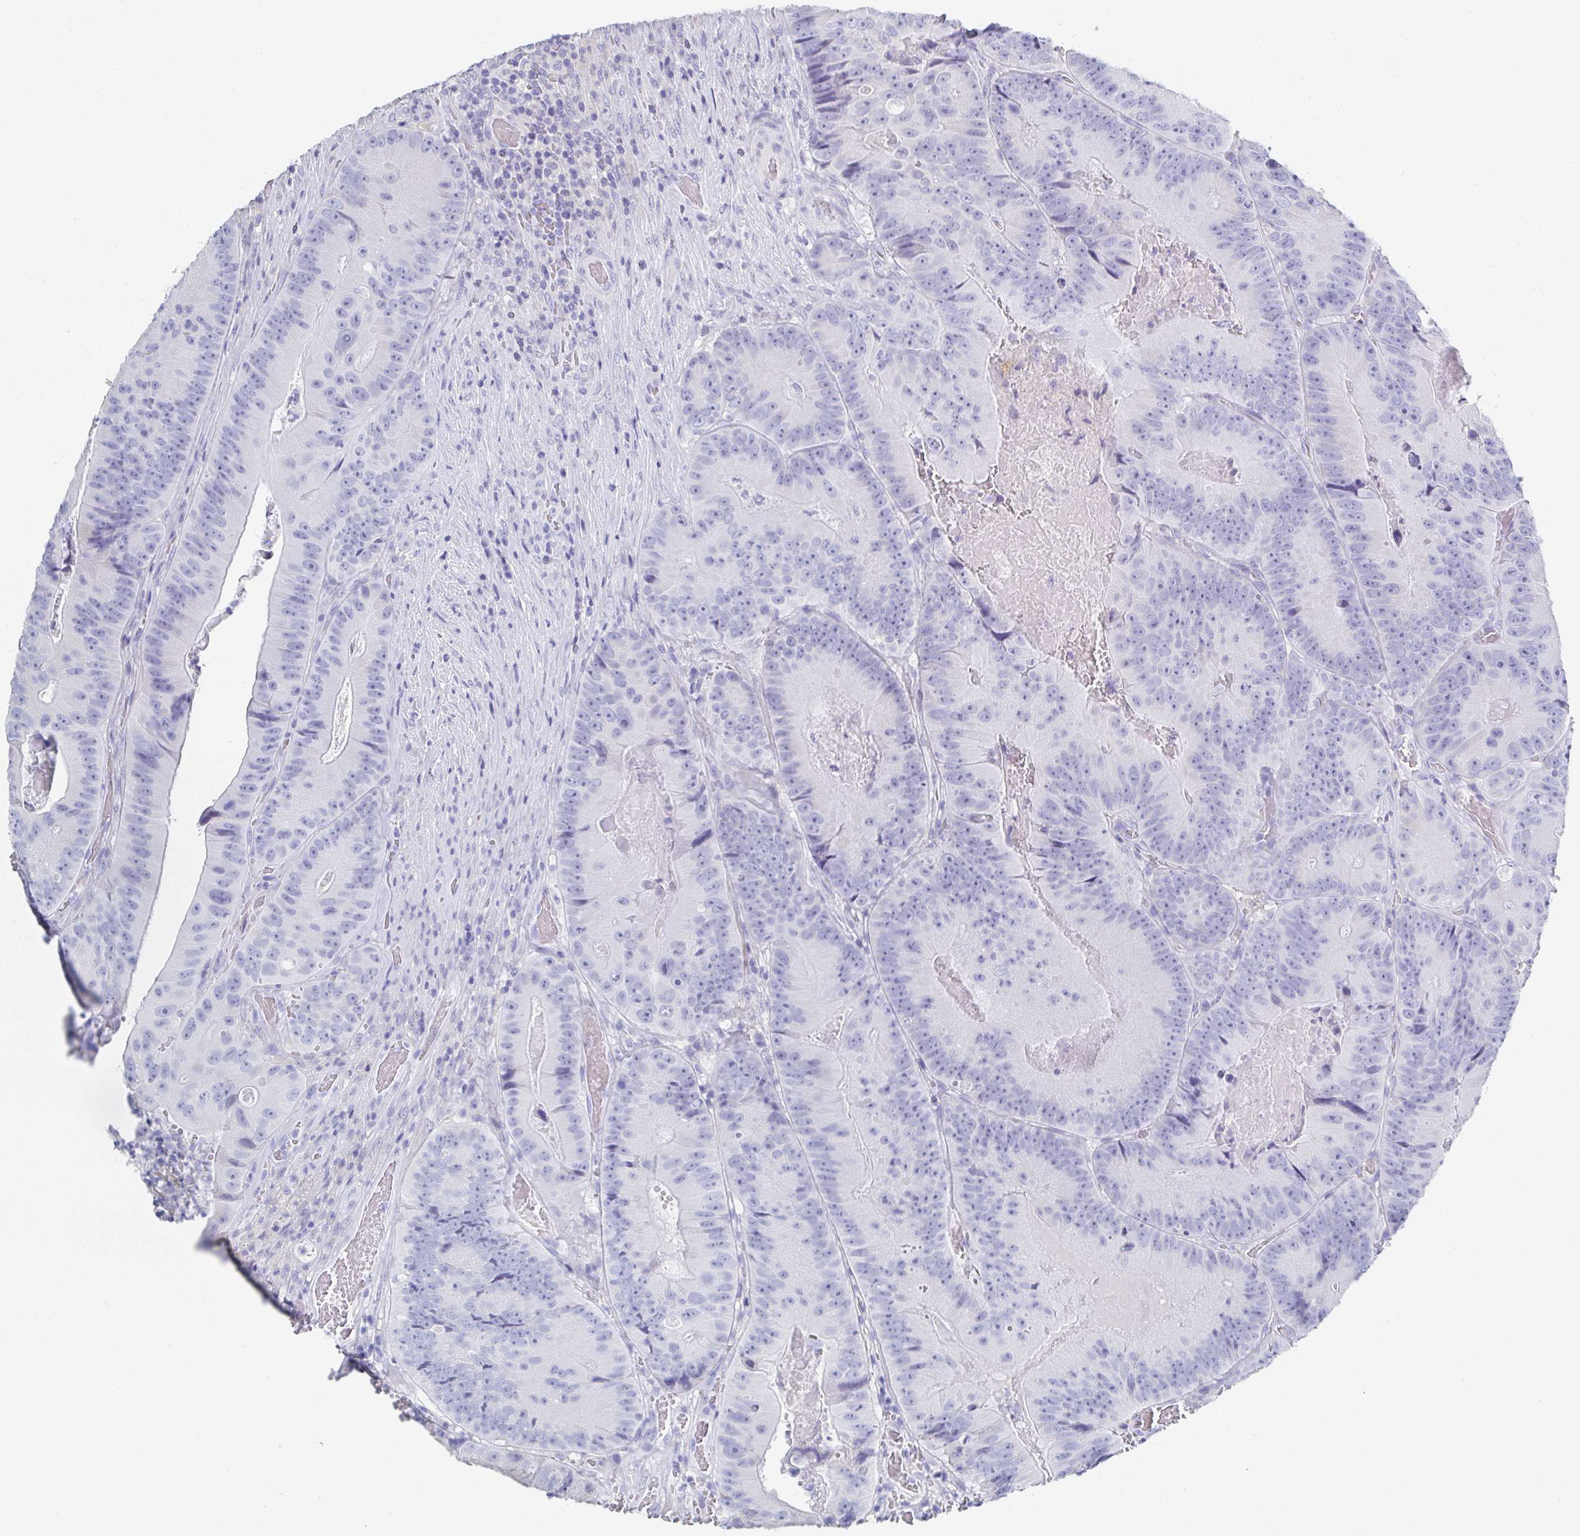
{"staining": {"intensity": "negative", "quantity": "none", "location": "none"}, "tissue": "colorectal cancer", "cell_type": "Tumor cells", "image_type": "cancer", "snomed": [{"axis": "morphology", "description": "Adenocarcinoma, NOS"}, {"axis": "topography", "description": "Colon"}], "caption": "Immunohistochemistry of colorectal cancer (adenocarcinoma) demonstrates no expression in tumor cells.", "gene": "GRIA1", "patient": {"sex": "female", "age": 86}}